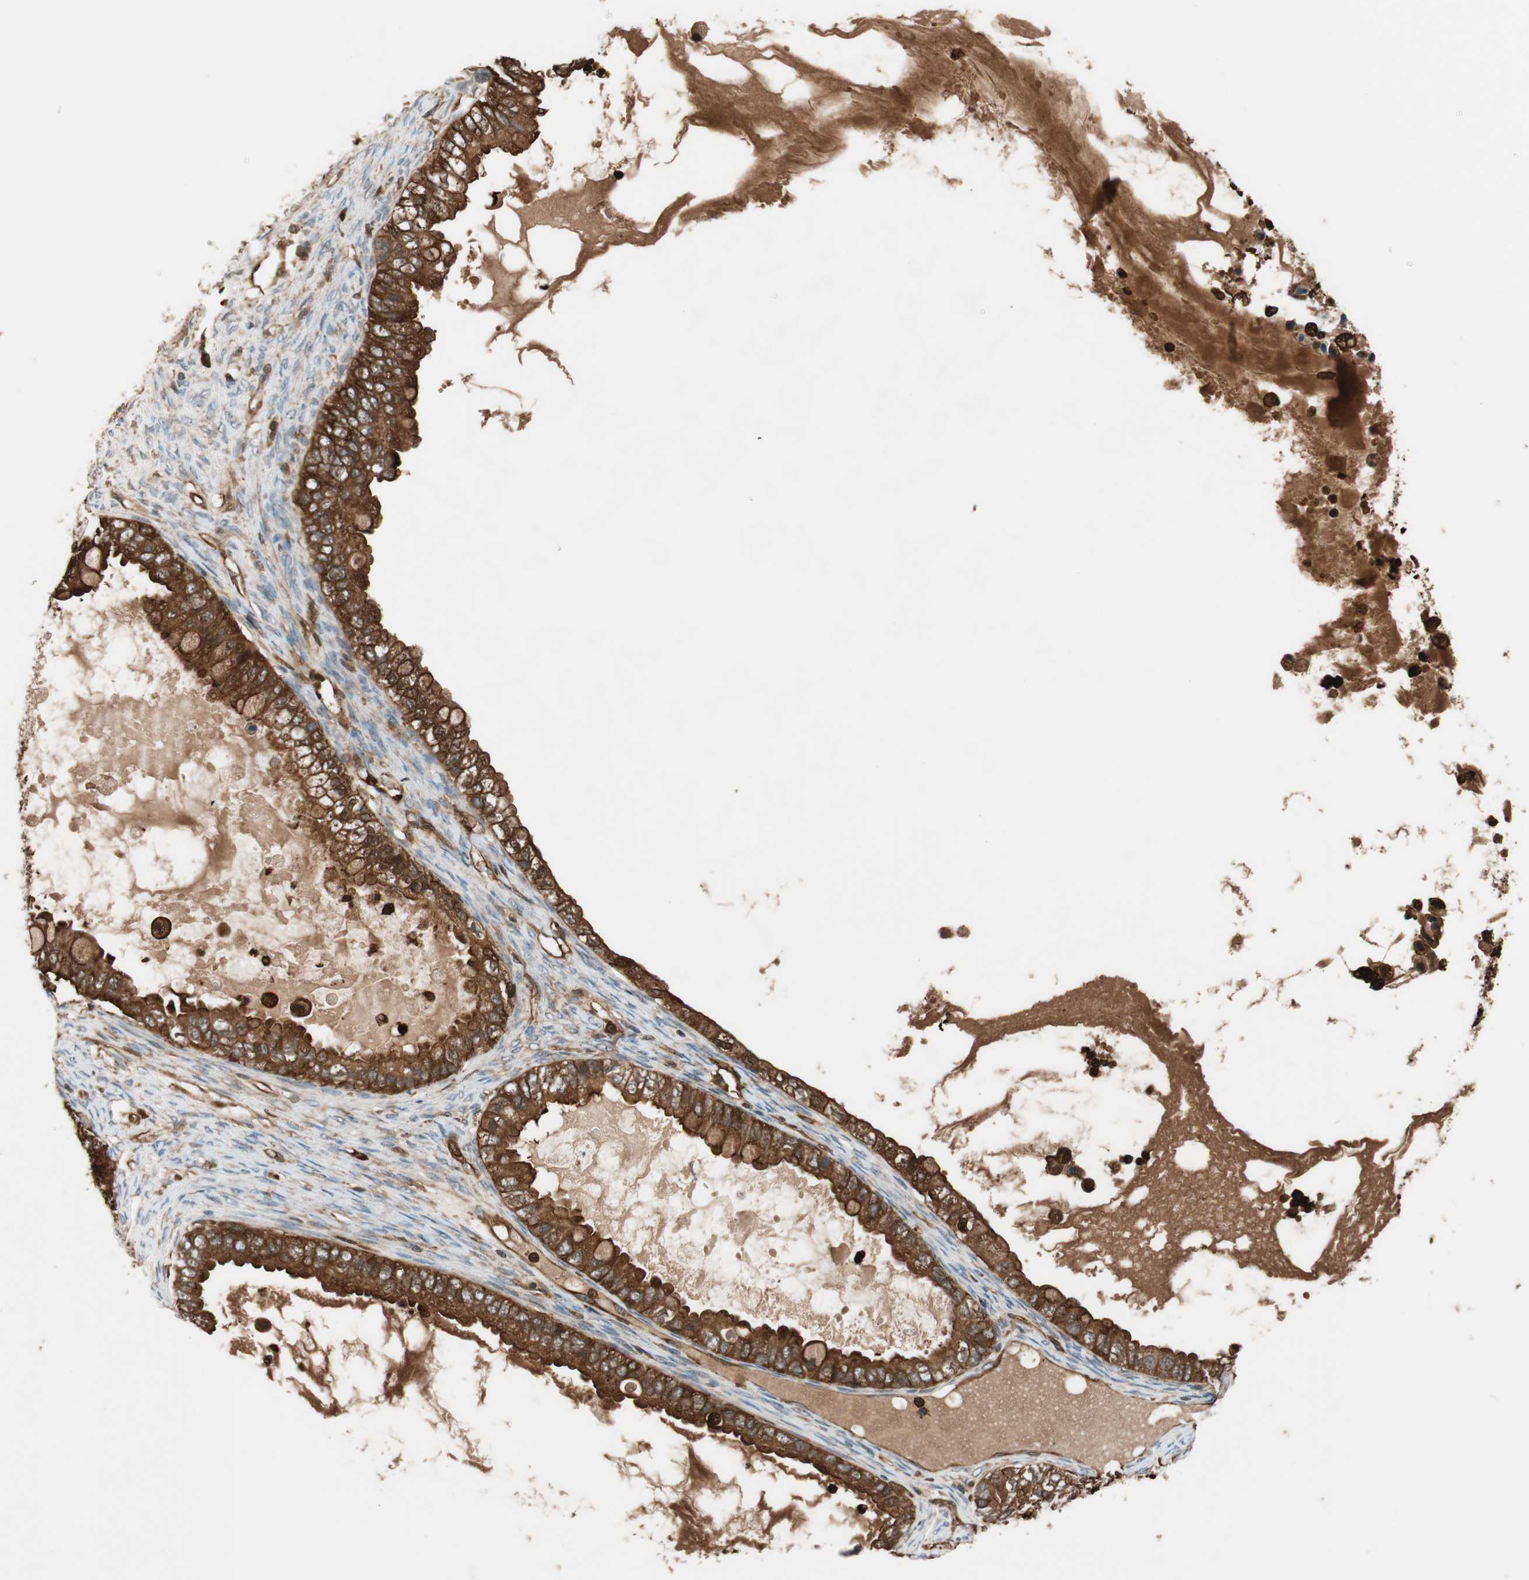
{"staining": {"intensity": "strong", "quantity": ">75%", "location": "cytoplasmic/membranous"}, "tissue": "ovarian cancer", "cell_type": "Tumor cells", "image_type": "cancer", "snomed": [{"axis": "morphology", "description": "Cystadenocarcinoma, mucinous, NOS"}, {"axis": "topography", "description": "Ovary"}], "caption": "A photomicrograph of ovarian mucinous cystadenocarcinoma stained for a protein shows strong cytoplasmic/membranous brown staining in tumor cells. (DAB (3,3'-diaminobenzidine) IHC with brightfield microscopy, high magnification).", "gene": "VASP", "patient": {"sex": "female", "age": 80}}